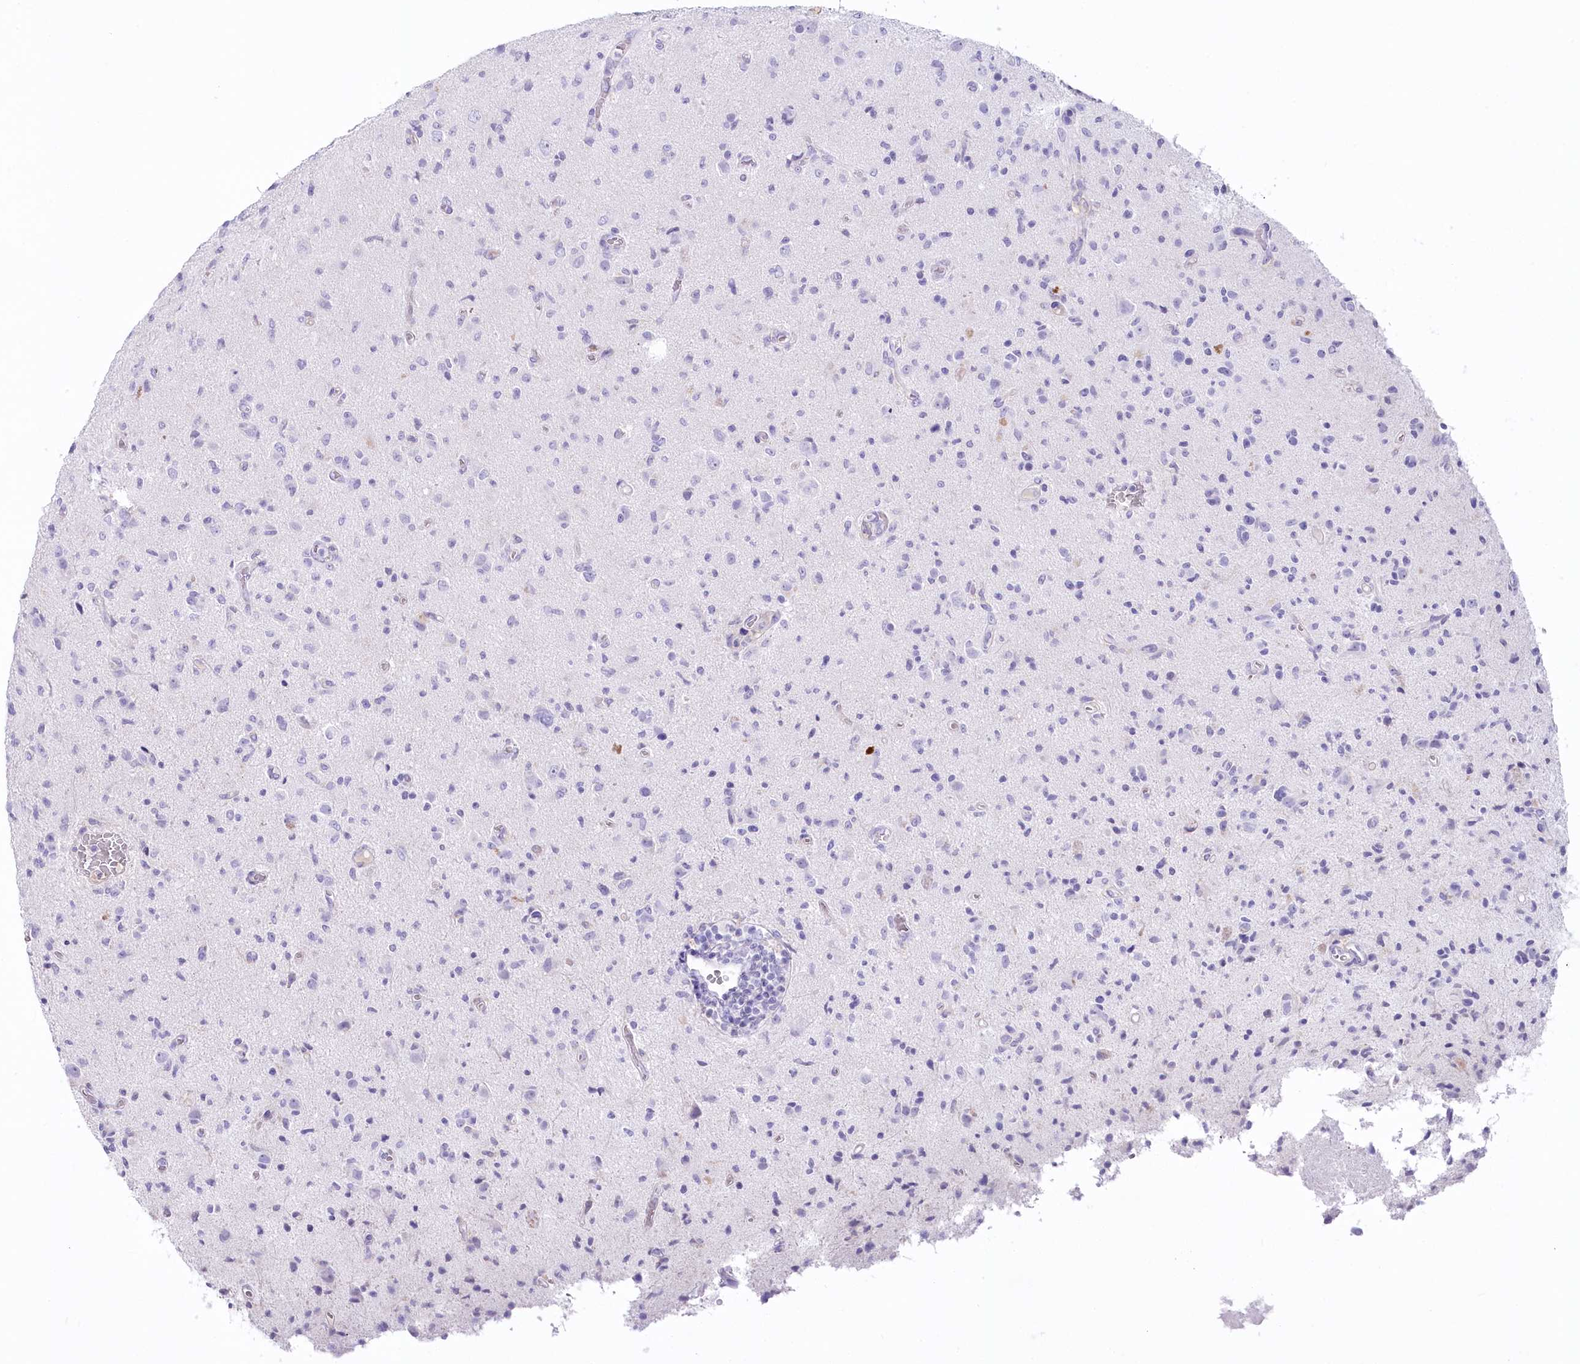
{"staining": {"intensity": "negative", "quantity": "none", "location": "none"}, "tissue": "glioma", "cell_type": "Tumor cells", "image_type": "cancer", "snomed": [{"axis": "morphology", "description": "Glioma, malignant, High grade"}, {"axis": "topography", "description": "Brain"}], "caption": "Tumor cells show no significant positivity in malignant glioma (high-grade).", "gene": "MYOZ1", "patient": {"sex": "female", "age": 57}}